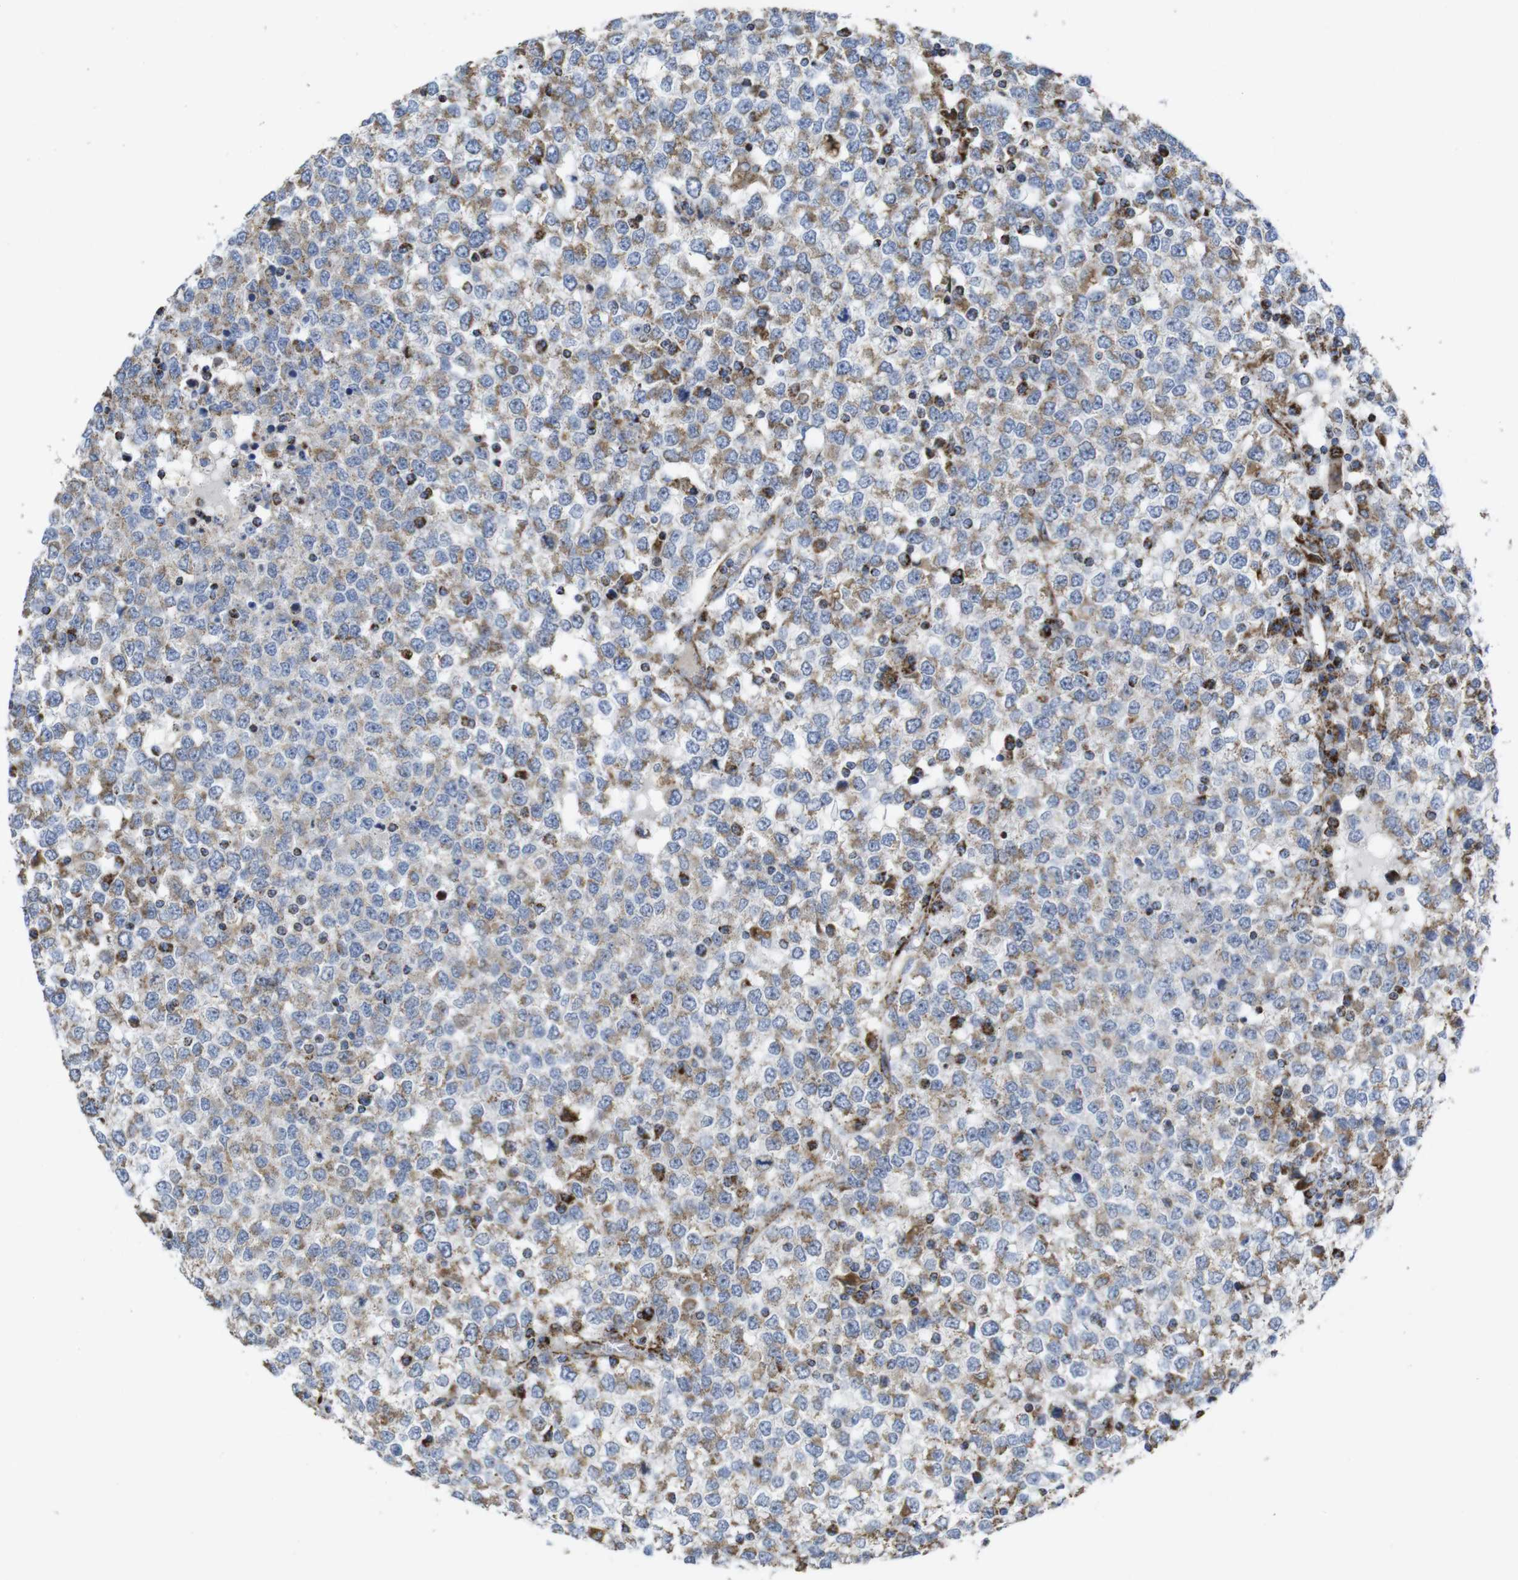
{"staining": {"intensity": "weak", "quantity": "25%-75%", "location": "cytoplasmic/membranous"}, "tissue": "testis cancer", "cell_type": "Tumor cells", "image_type": "cancer", "snomed": [{"axis": "morphology", "description": "Seminoma, NOS"}, {"axis": "topography", "description": "Testis"}], "caption": "The photomicrograph shows staining of seminoma (testis), revealing weak cytoplasmic/membranous protein expression (brown color) within tumor cells.", "gene": "TMEM192", "patient": {"sex": "male", "age": 65}}